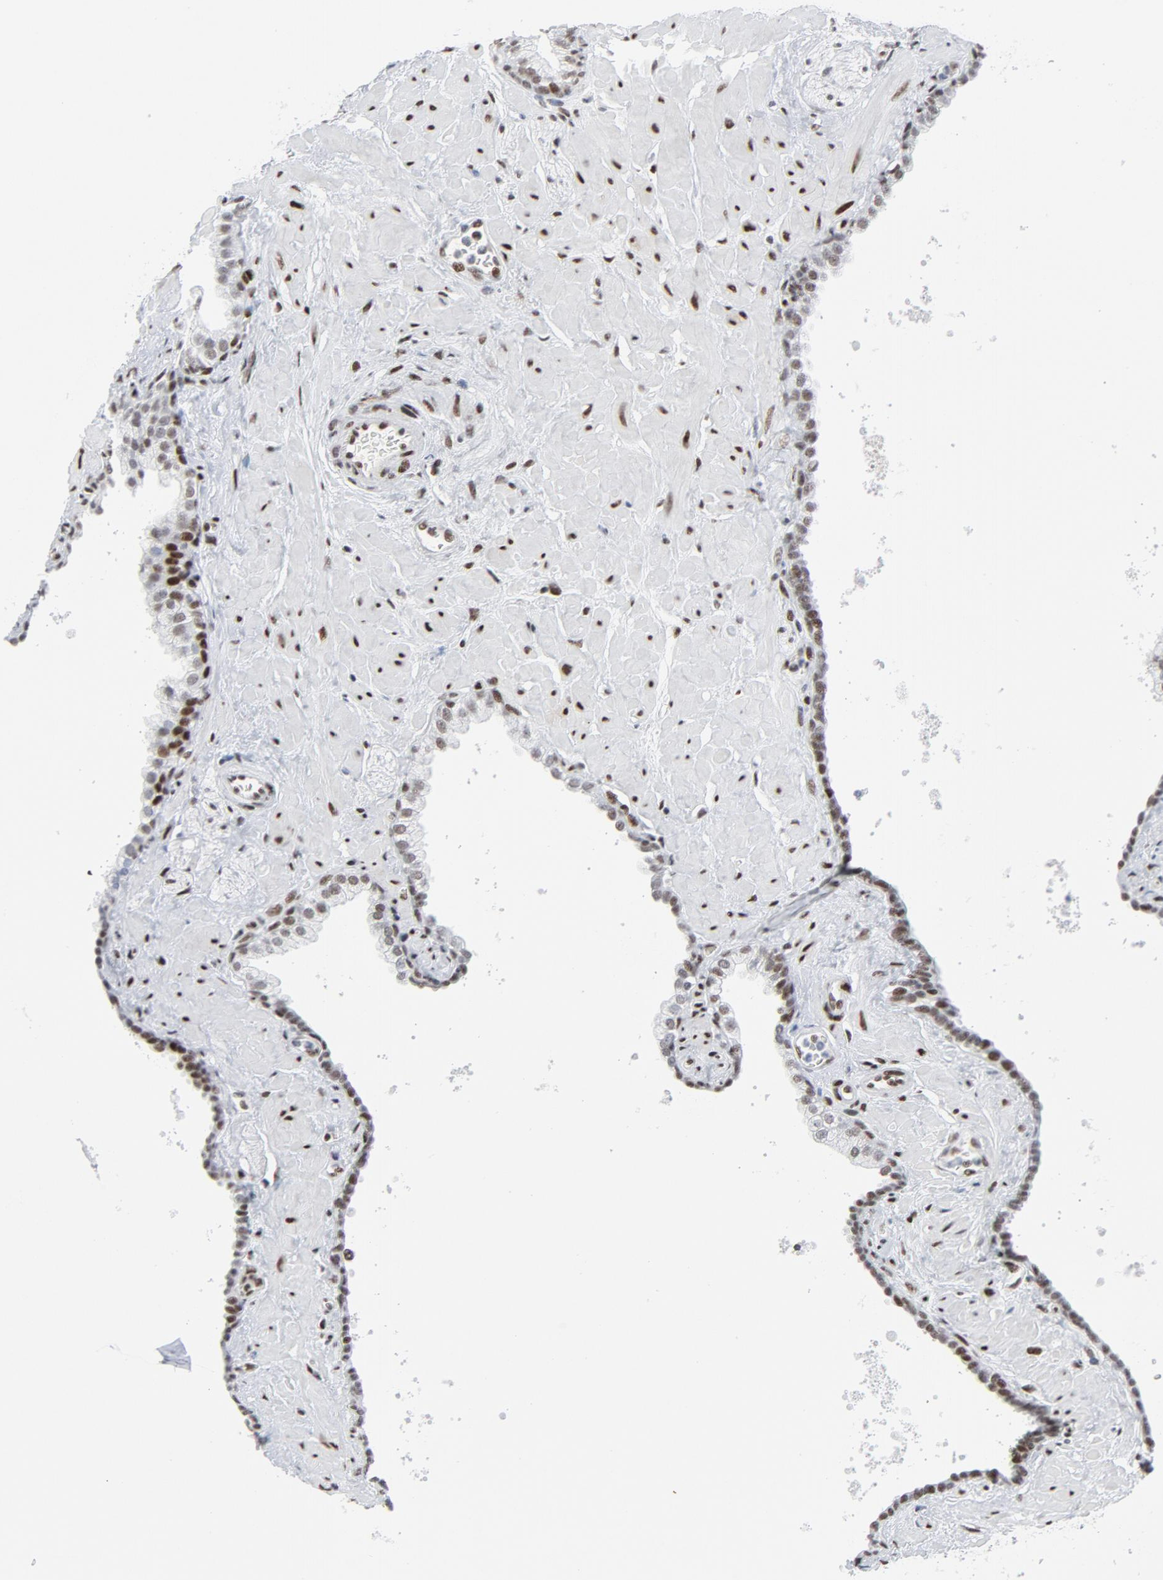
{"staining": {"intensity": "moderate", "quantity": ">75%", "location": "nuclear"}, "tissue": "prostate", "cell_type": "Glandular cells", "image_type": "normal", "snomed": [{"axis": "morphology", "description": "Normal tissue, NOS"}, {"axis": "topography", "description": "Prostate"}], "caption": "Immunohistochemical staining of normal prostate demonstrates moderate nuclear protein staining in approximately >75% of glandular cells. The staining is performed using DAB (3,3'-diaminobenzidine) brown chromogen to label protein expression. The nuclei are counter-stained blue using hematoxylin.", "gene": "HSF1", "patient": {"sex": "male", "age": 60}}